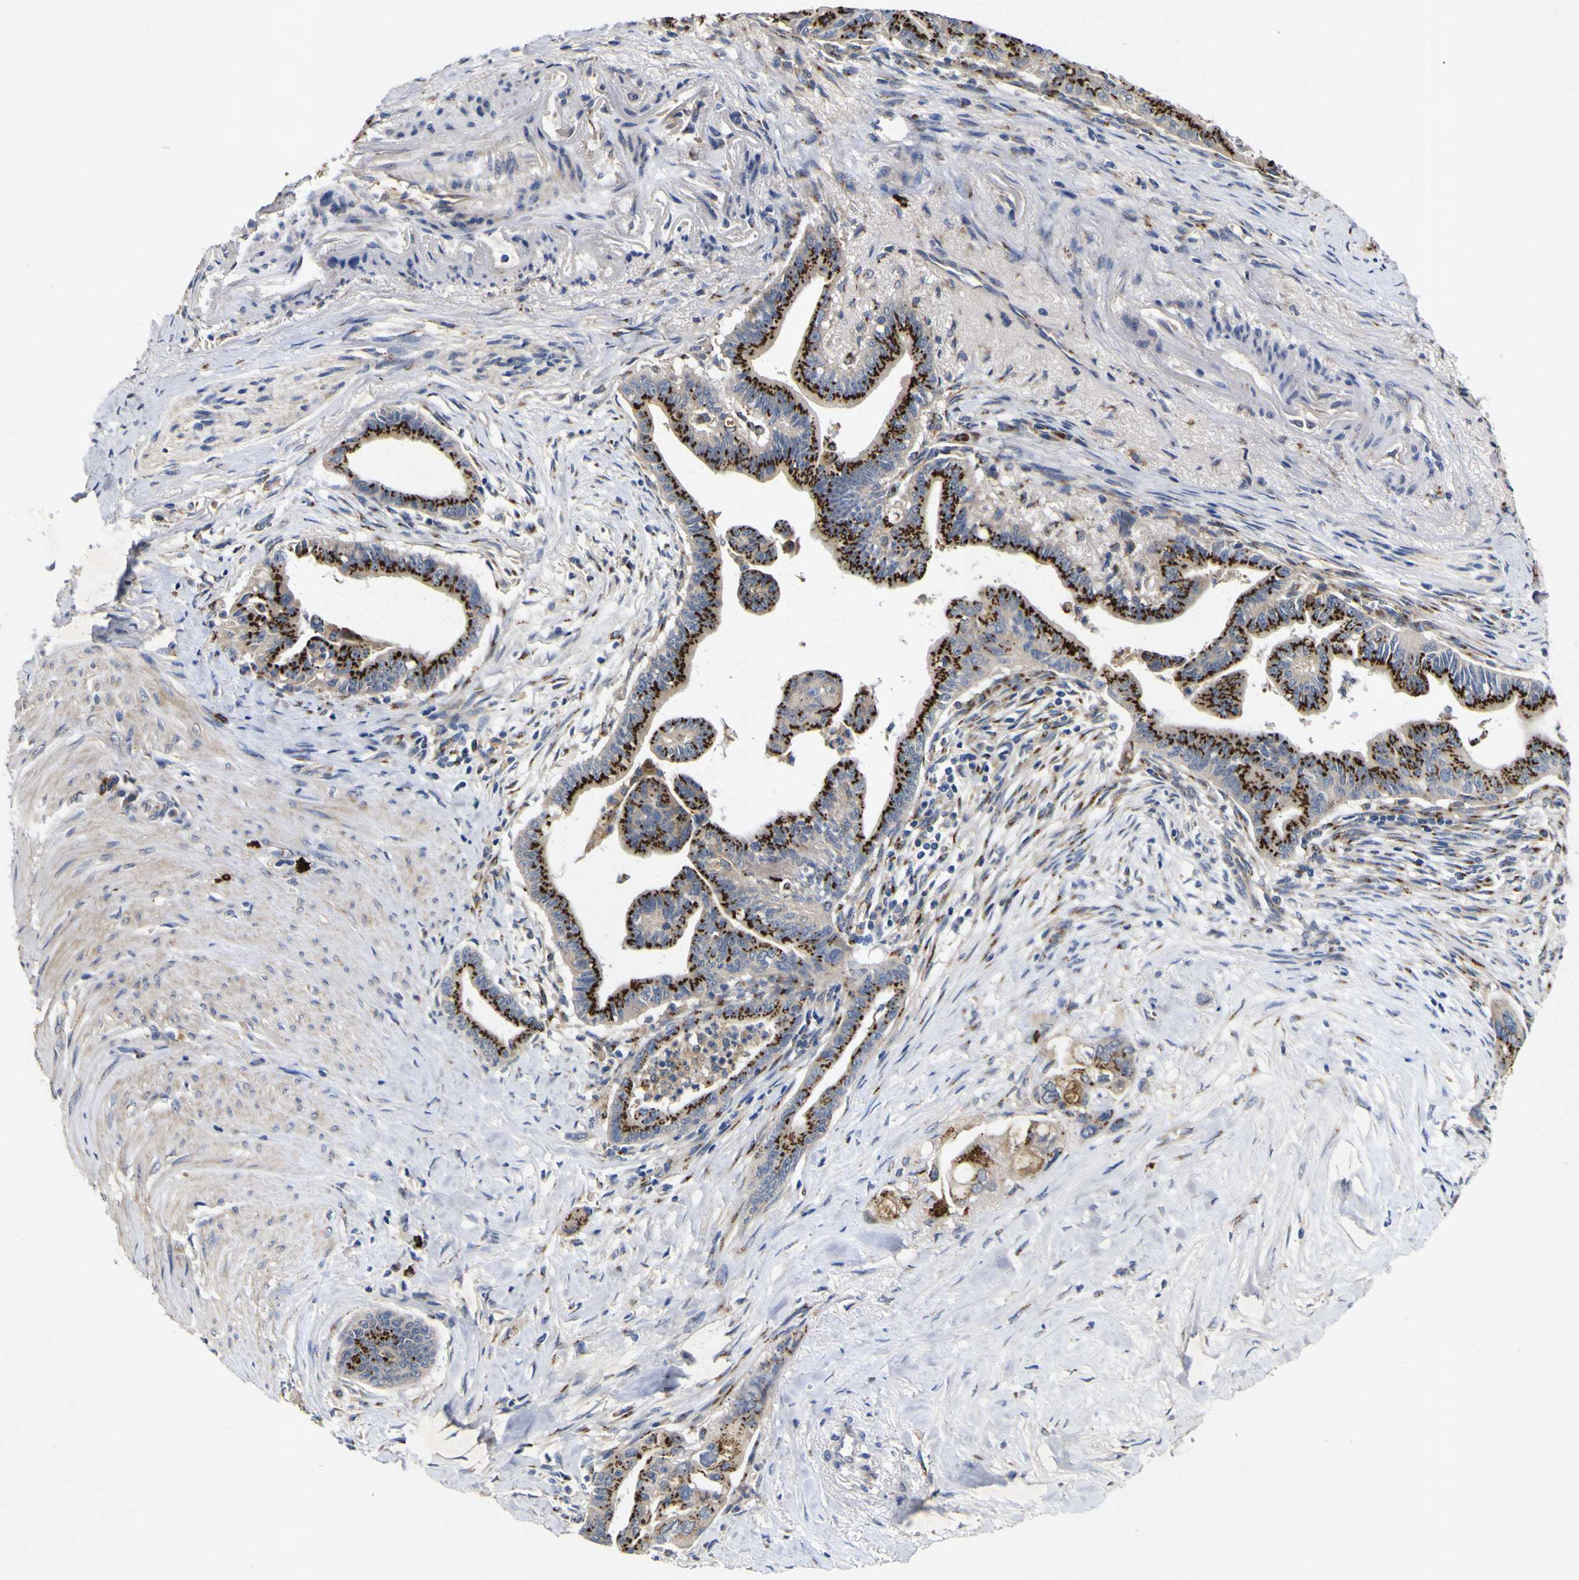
{"staining": {"intensity": "strong", "quantity": ">75%", "location": "cytoplasmic/membranous"}, "tissue": "pancreatic cancer", "cell_type": "Tumor cells", "image_type": "cancer", "snomed": [{"axis": "morphology", "description": "Adenocarcinoma, NOS"}, {"axis": "topography", "description": "Pancreas"}], "caption": "Pancreatic cancer (adenocarcinoma) was stained to show a protein in brown. There is high levels of strong cytoplasmic/membranous expression in approximately >75% of tumor cells.", "gene": "COA1", "patient": {"sex": "male", "age": 70}}